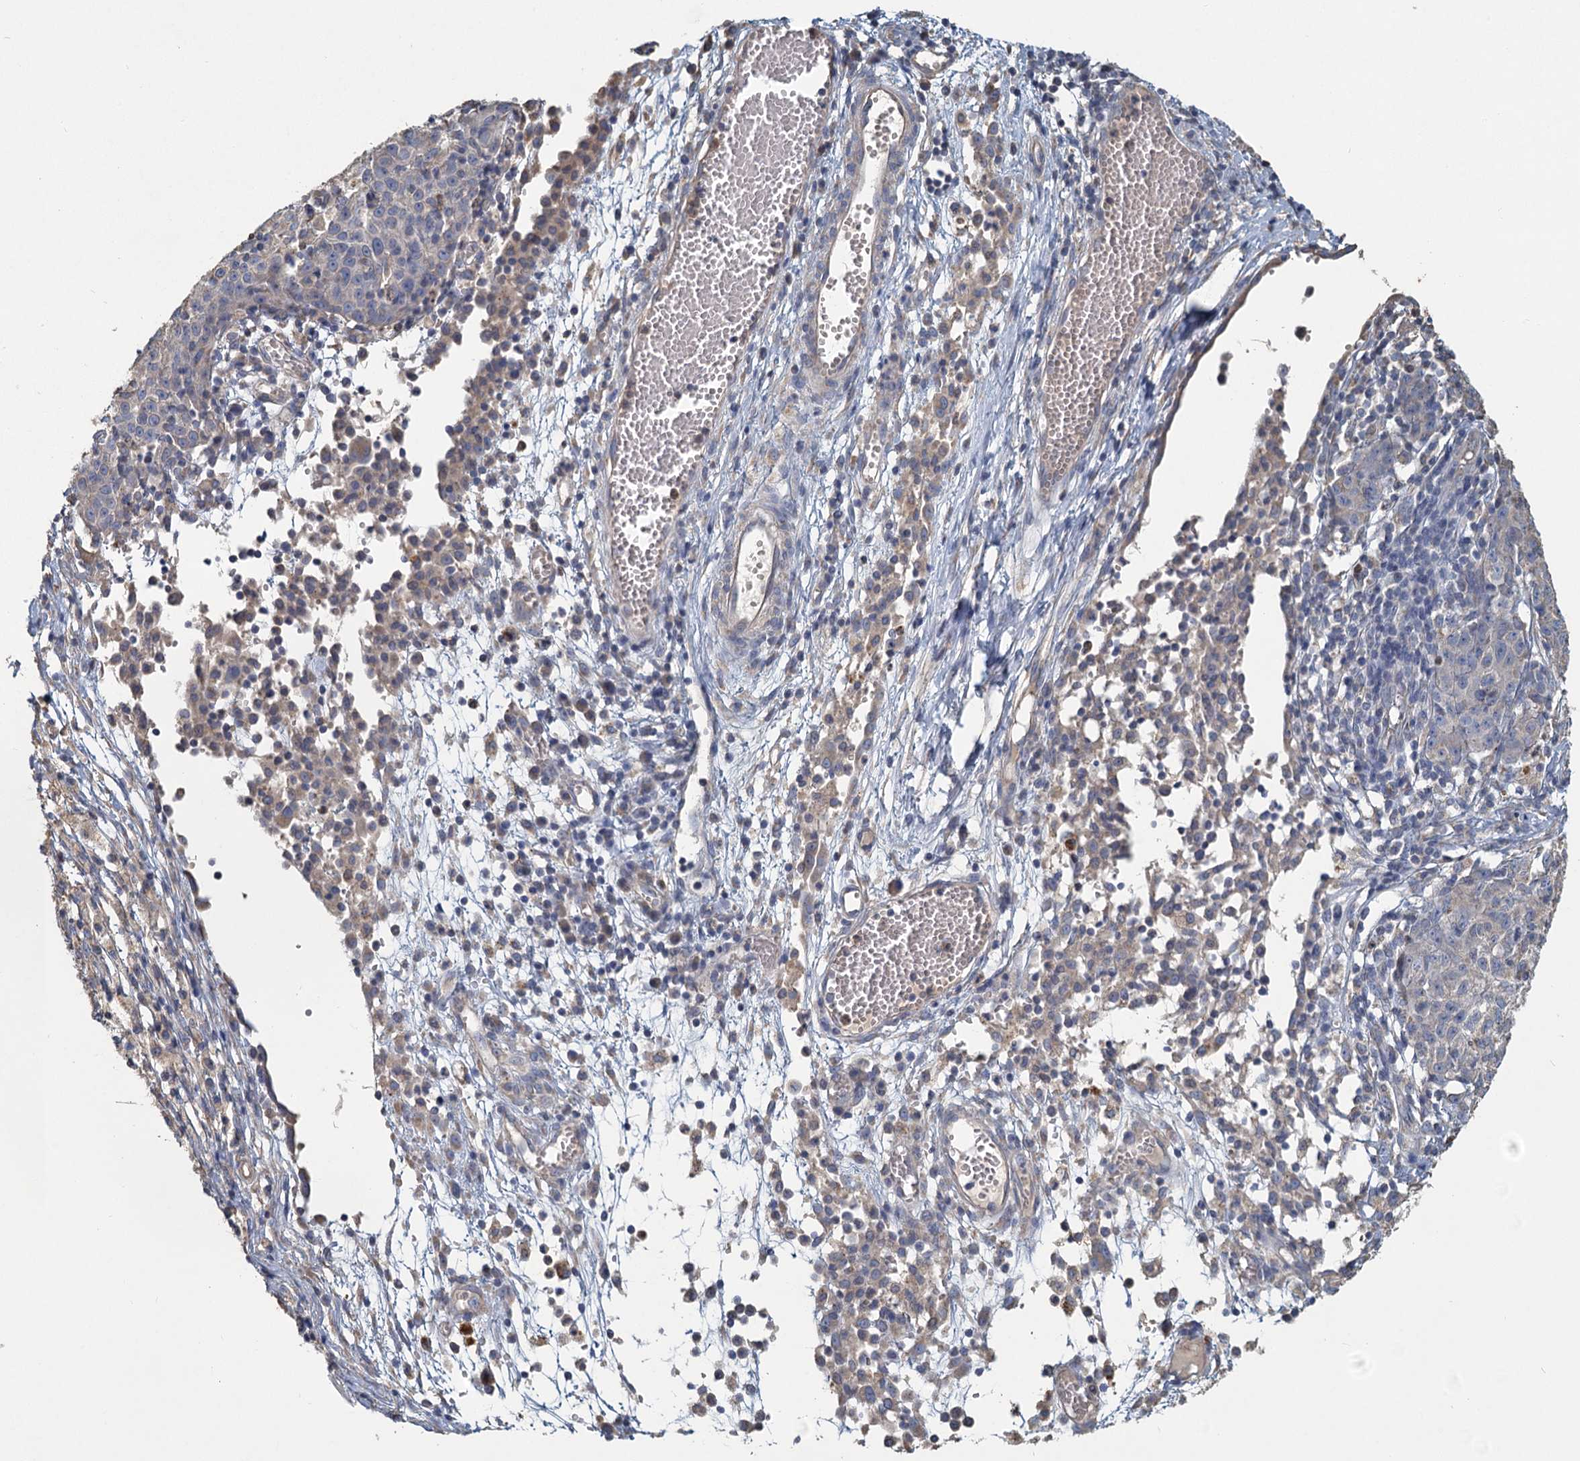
{"staining": {"intensity": "weak", "quantity": "<25%", "location": "cytoplasmic/membranous"}, "tissue": "ovarian cancer", "cell_type": "Tumor cells", "image_type": "cancer", "snomed": [{"axis": "morphology", "description": "Carcinoma, endometroid"}, {"axis": "topography", "description": "Ovary"}], "caption": "DAB (3,3'-diaminobenzidine) immunohistochemical staining of human ovarian cancer displays no significant positivity in tumor cells.", "gene": "HES2", "patient": {"sex": "female", "age": 42}}